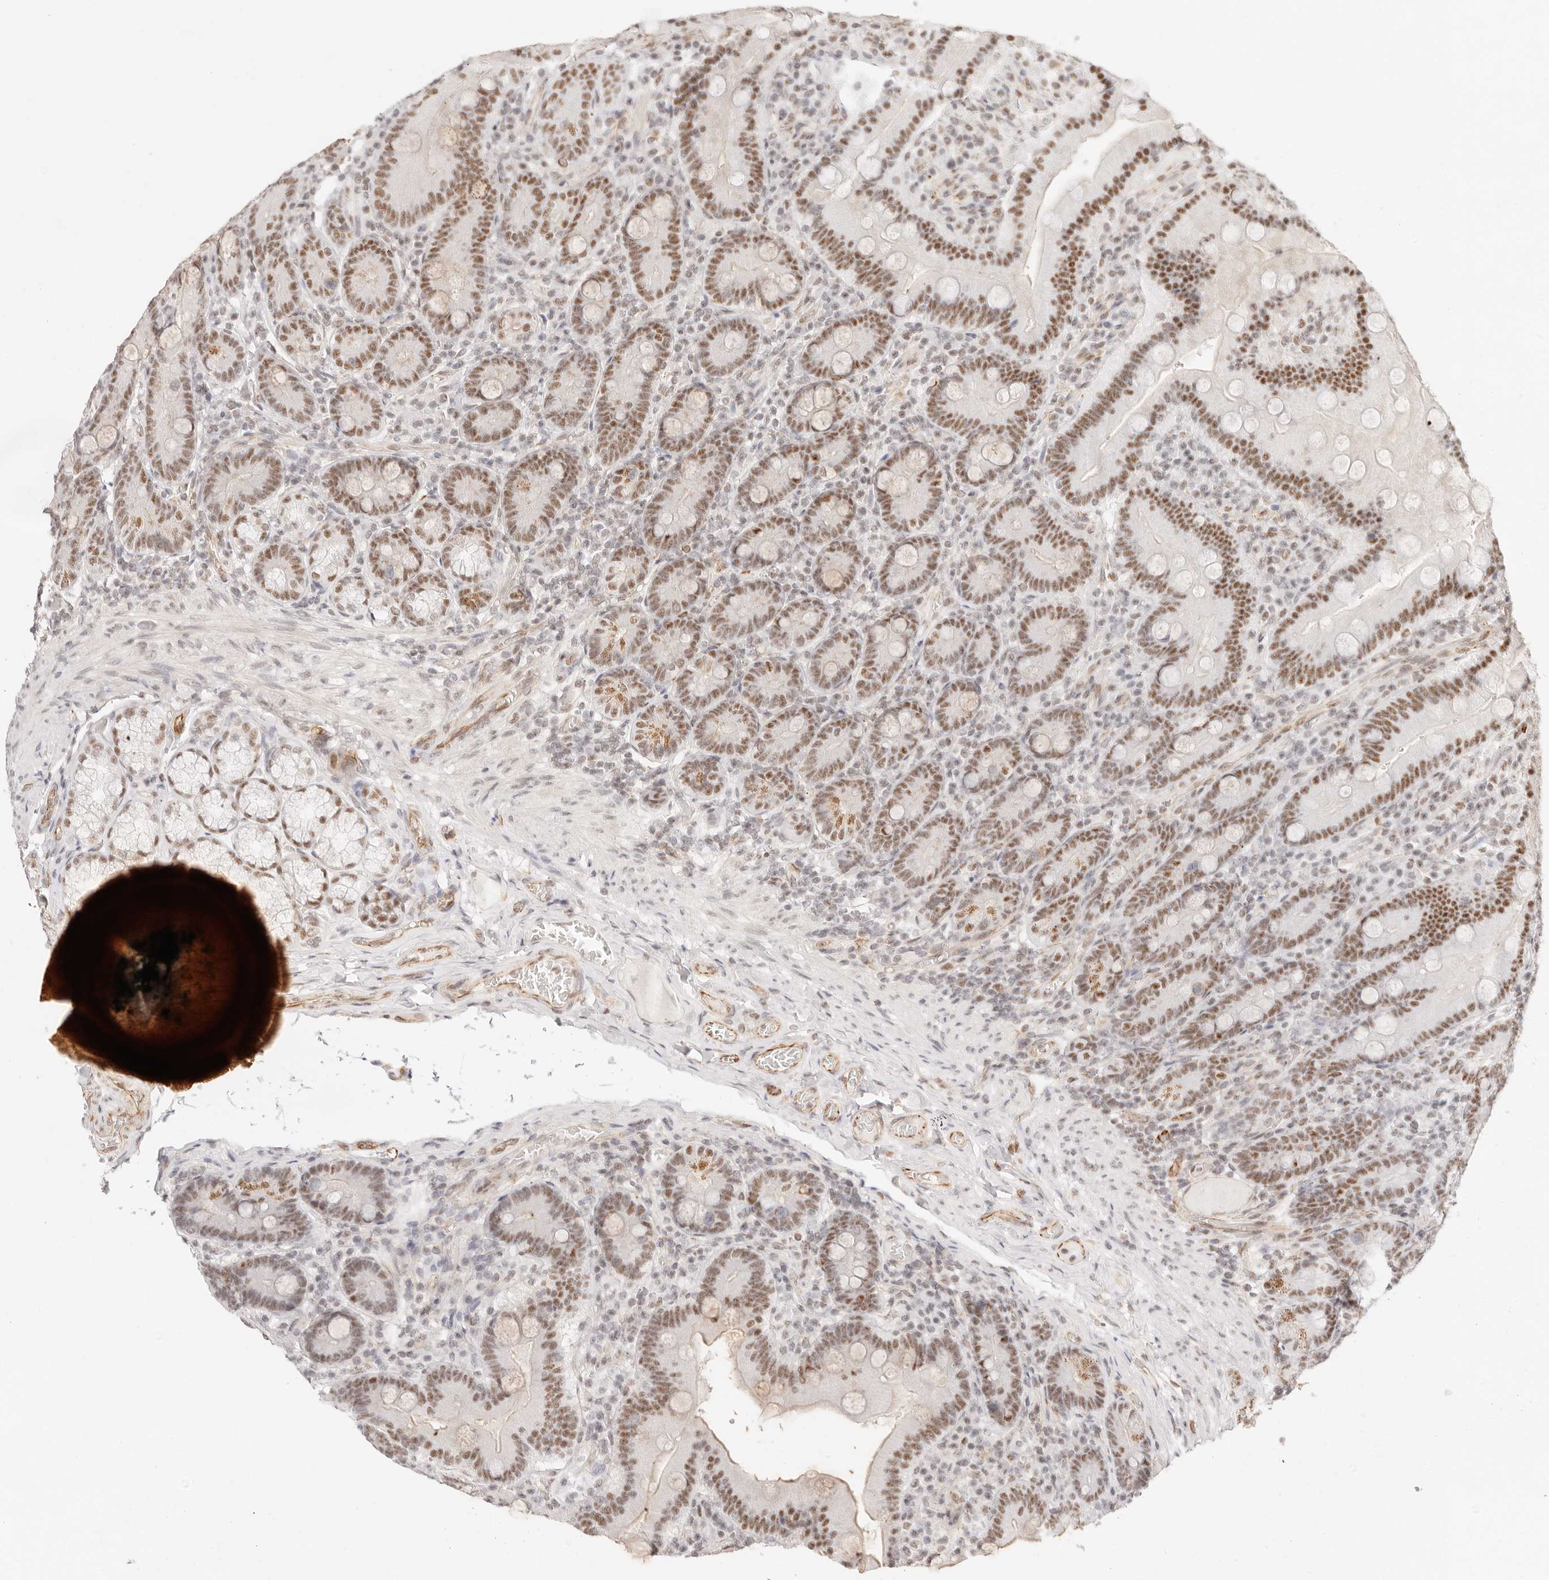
{"staining": {"intensity": "moderate", "quantity": ">75%", "location": "nuclear"}, "tissue": "duodenum", "cell_type": "Glandular cells", "image_type": "normal", "snomed": [{"axis": "morphology", "description": "Normal tissue, NOS"}, {"axis": "topography", "description": "Duodenum"}], "caption": "Immunohistochemistry photomicrograph of benign duodenum stained for a protein (brown), which shows medium levels of moderate nuclear staining in approximately >75% of glandular cells.", "gene": "ZC3H11A", "patient": {"sex": "female", "age": 62}}